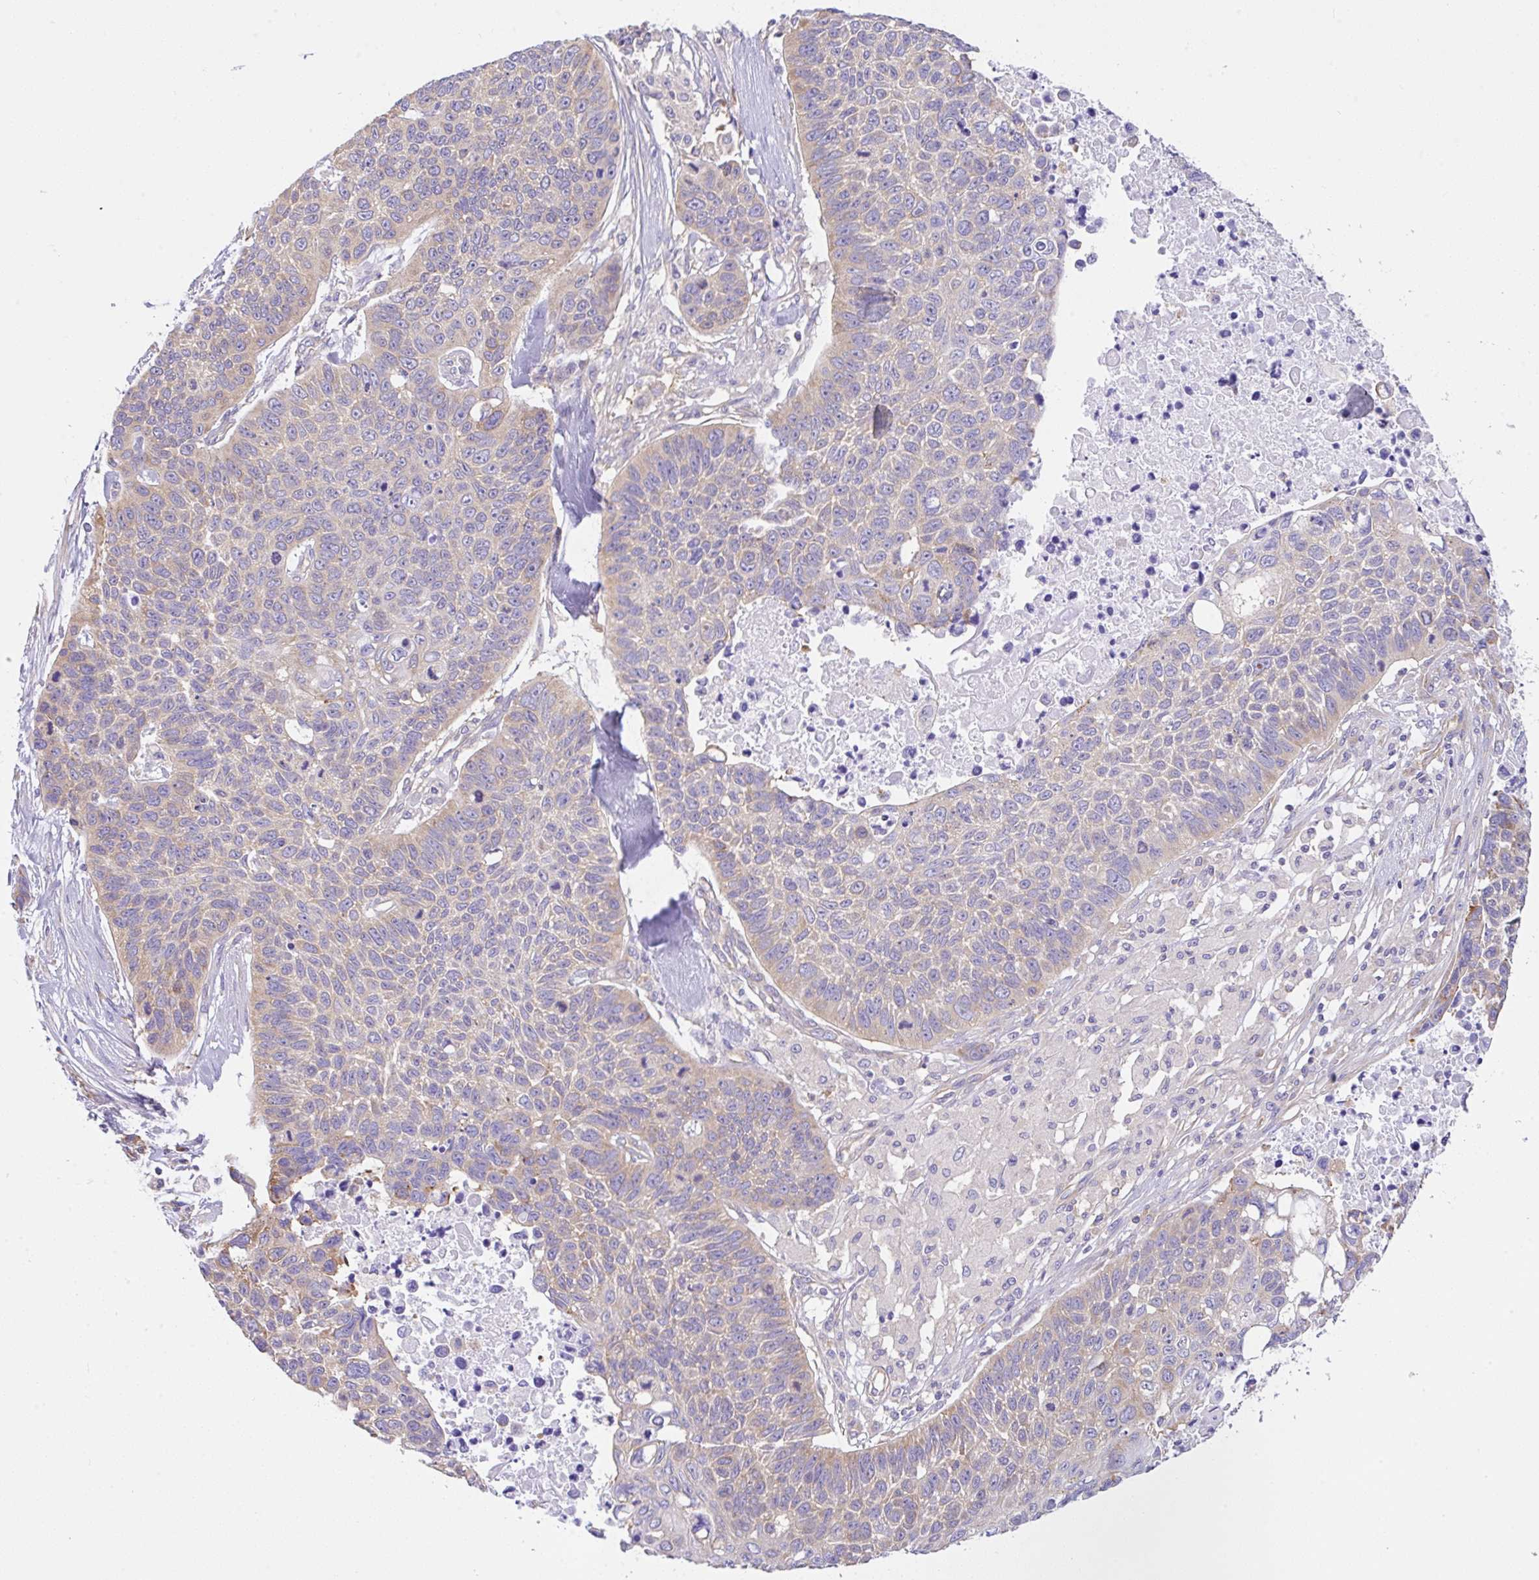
{"staining": {"intensity": "weak", "quantity": "25%-75%", "location": "cytoplasmic/membranous"}, "tissue": "lung cancer", "cell_type": "Tumor cells", "image_type": "cancer", "snomed": [{"axis": "morphology", "description": "Squamous cell carcinoma, NOS"}, {"axis": "topography", "description": "Lung"}], "caption": "Lung cancer (squamous cell carcinoma) stained with a brown dye reveals weak cytoplasmic/membranous positive positivity in approximately 25%-75% of tumor cells.", "gene": "GFPT2", "patient": {"sex": "male", "age": 62}}